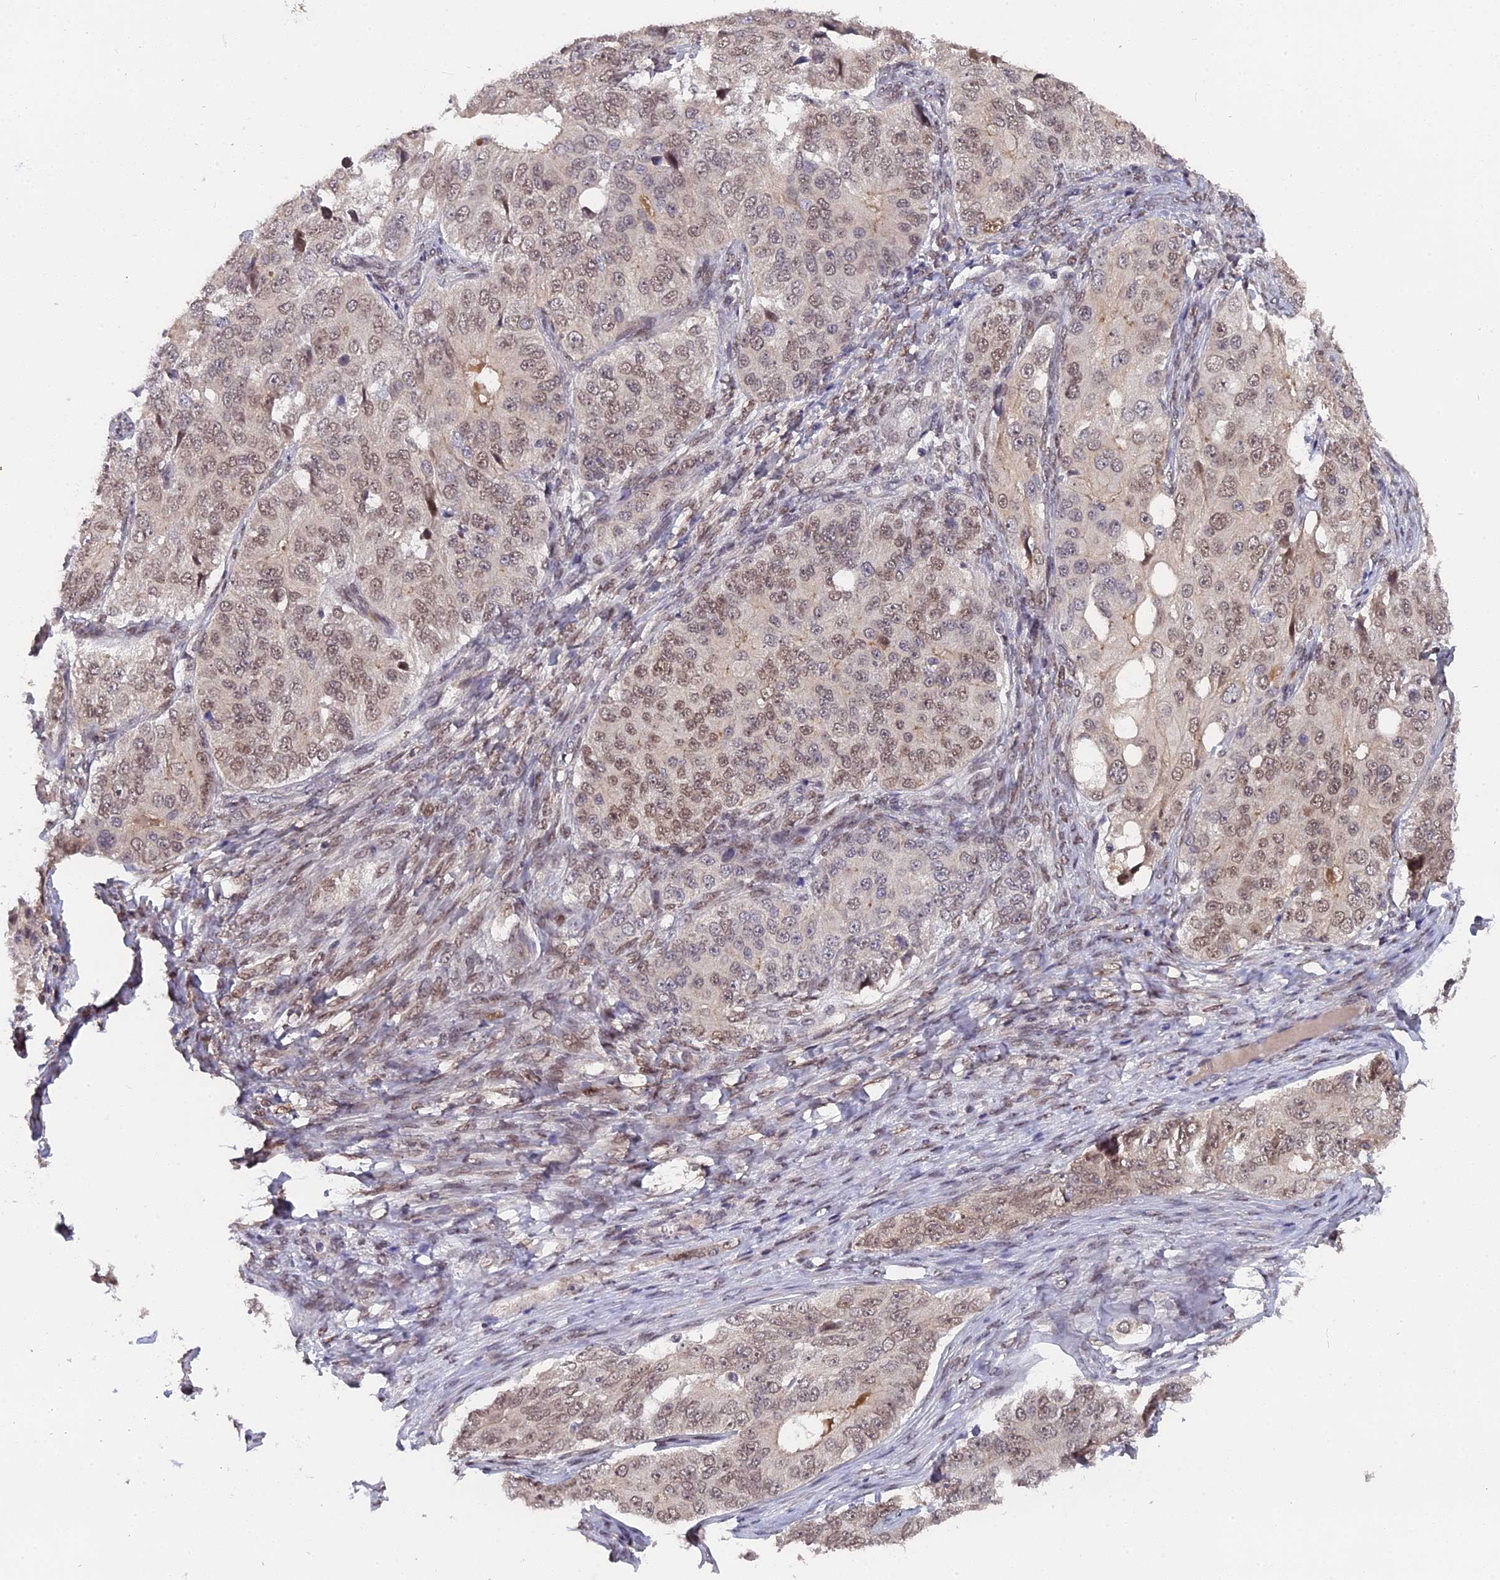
{"staining": {"intensity": "moderate", "quantity": "25%-75%", "location": "nuclear"}, "tissue": "ovarian cancer", "cell_type": "Tumor cells", "image_type": "cancer", "snomed": [{"axis": "morphology", "description": "Carcinoma, endometroid"}, {"axis": "topography", "description": "Ovary"}], "caption": "This is a photomicrograph of immunohistochemistry (IHC) staining of endometroid carcinoma (ovarian), which shows moderate positivity in the nuclear of tumor cells.", "gene": "PYGO1", "patient": {"sex": "female", "age": 51}}